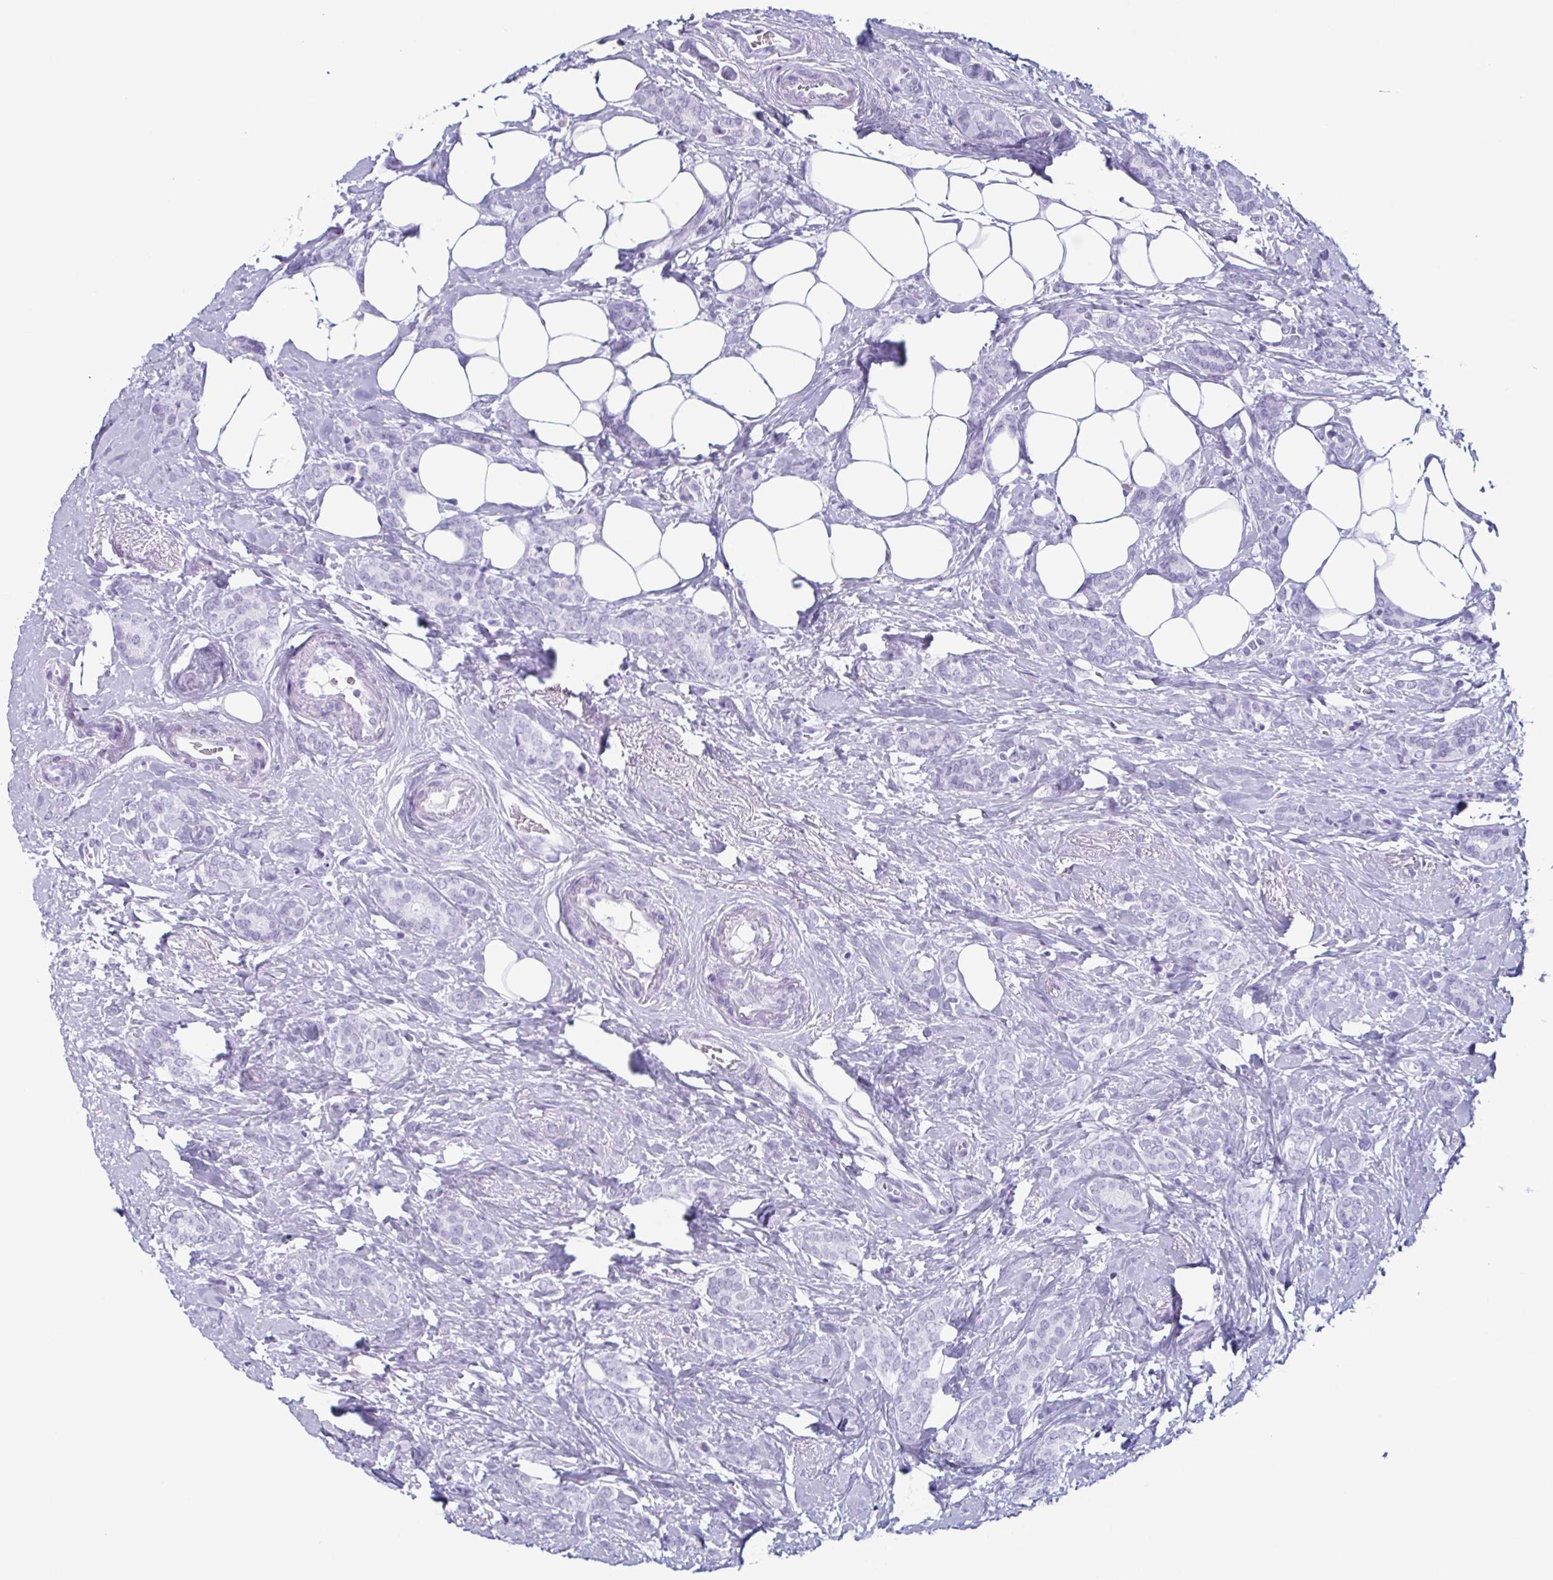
{"staining": {"intensity": "negative", "quantity": "none", "location": "none"}, "tissue": "breast cancer", "cell_type": "Tumor cells", "image_type": "cancer", "snomed": [{"axis": "morphology", "description": "Normal tissue, NOS"}, {"axis": "morphology", "description": "Duct carcinoma"}, {"axis": "topography", "description": "Breast"}], "caption": "Histopathology image shows no protein staining in tumor cells of breast cancer (intraductal carcinoma) tissue. Brightfield microscopy of IHC stained with DAB (3,3'-diaminobenzidine) (brown) and hematoxylin (blue), captured at high magnification.", "gene": "ENKUR", "patient": {"sex": "female", "age": 77}}